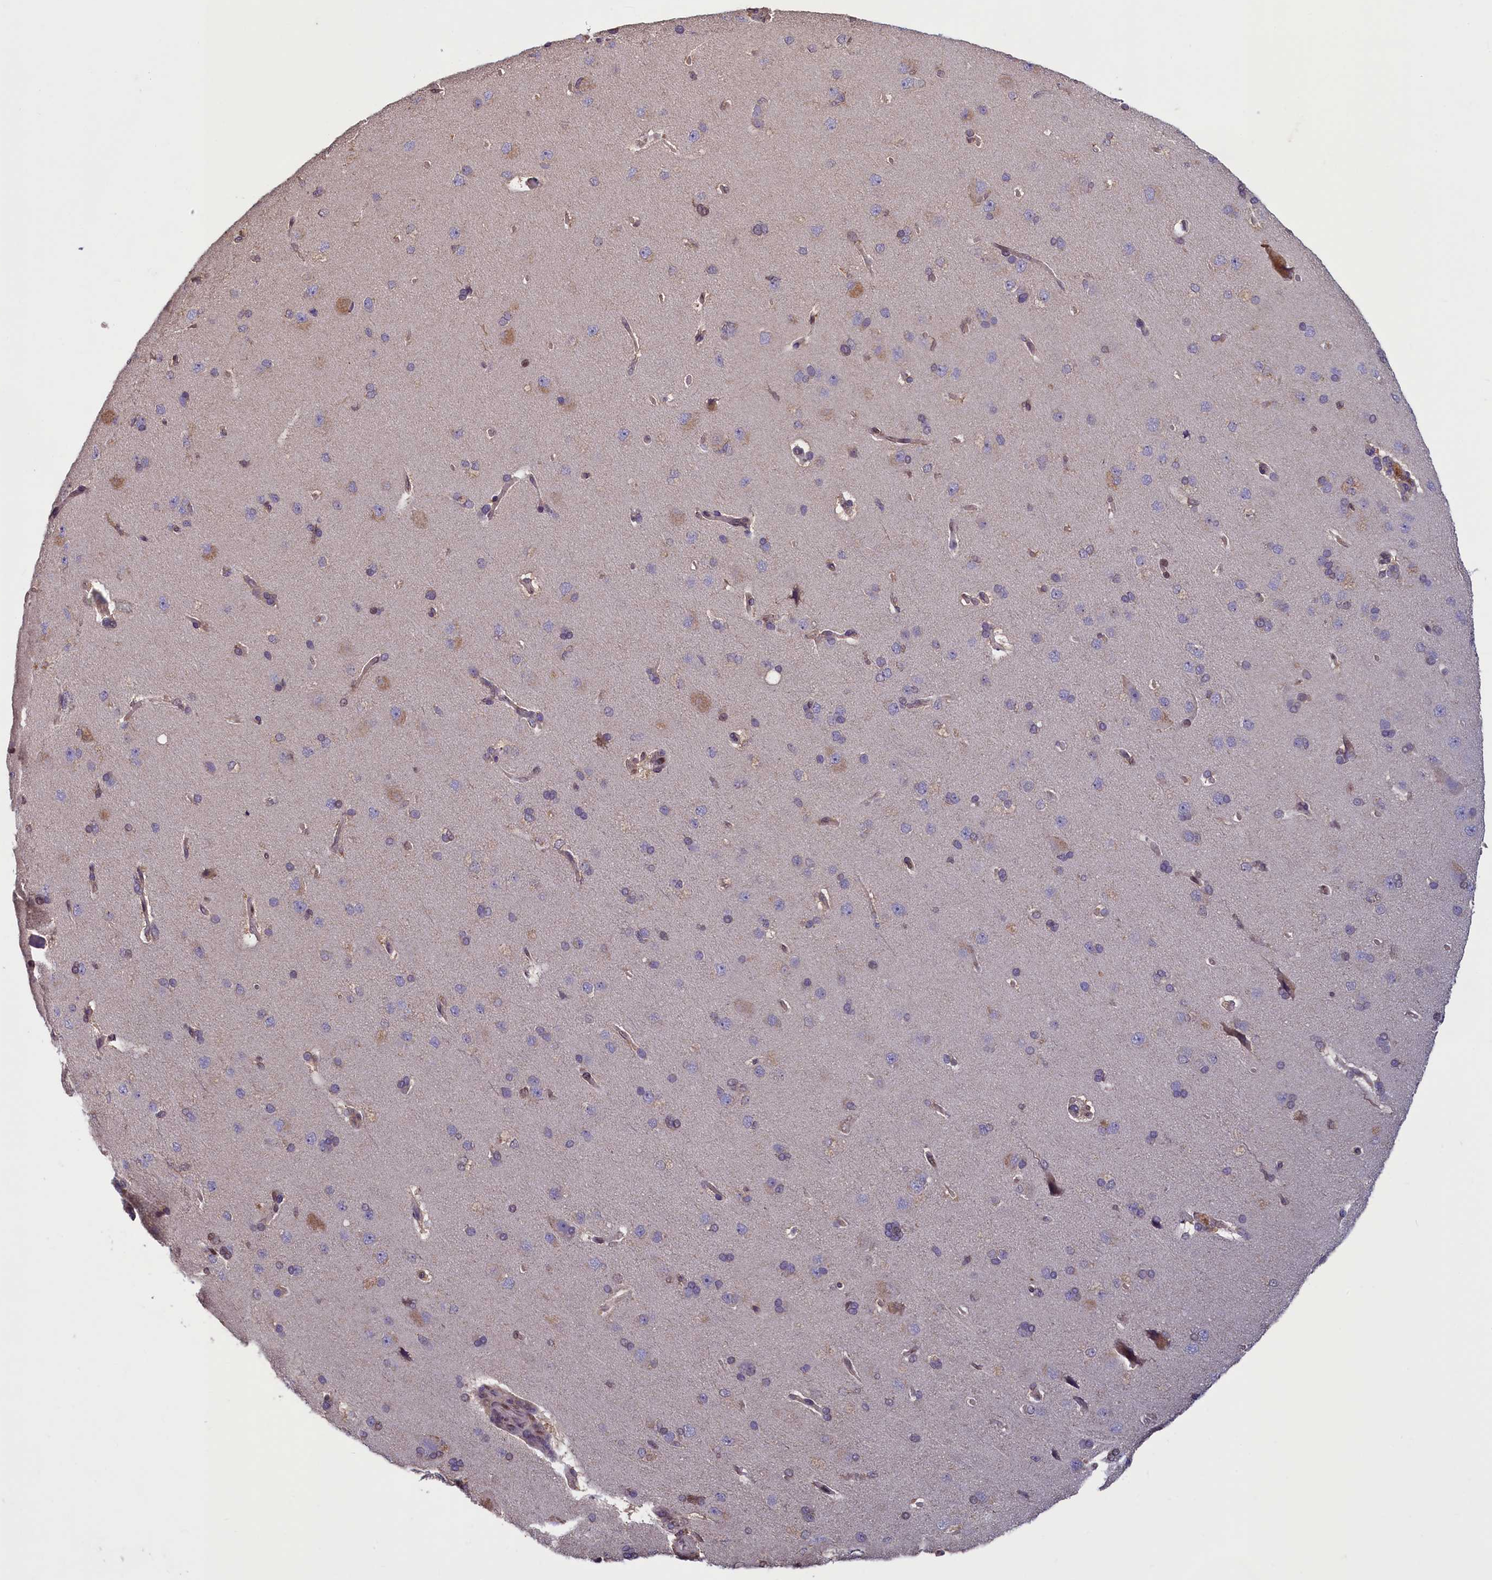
{"staining": {"intensity": "weak", "quantity": "25%-75%", "location": "cytoplasmic/membranous"}, "tissue": "cerebral cortex", "cell_type": "Endothelial cells", "image_type": "normal", "snomed": [{"axis": "morphology", "description": "Normal tissue, NOS"}, {"axis": "topography", "description": "Cerebral cortex"}], "caption": "Human cerebral cortex stained with a brown dye displays weak cytoplasmic/membranous positive staining in approximately 25%-75% of endothelial cells.", "gene": "NUBP1", "patient": {"sex": "male", "age": 62}}